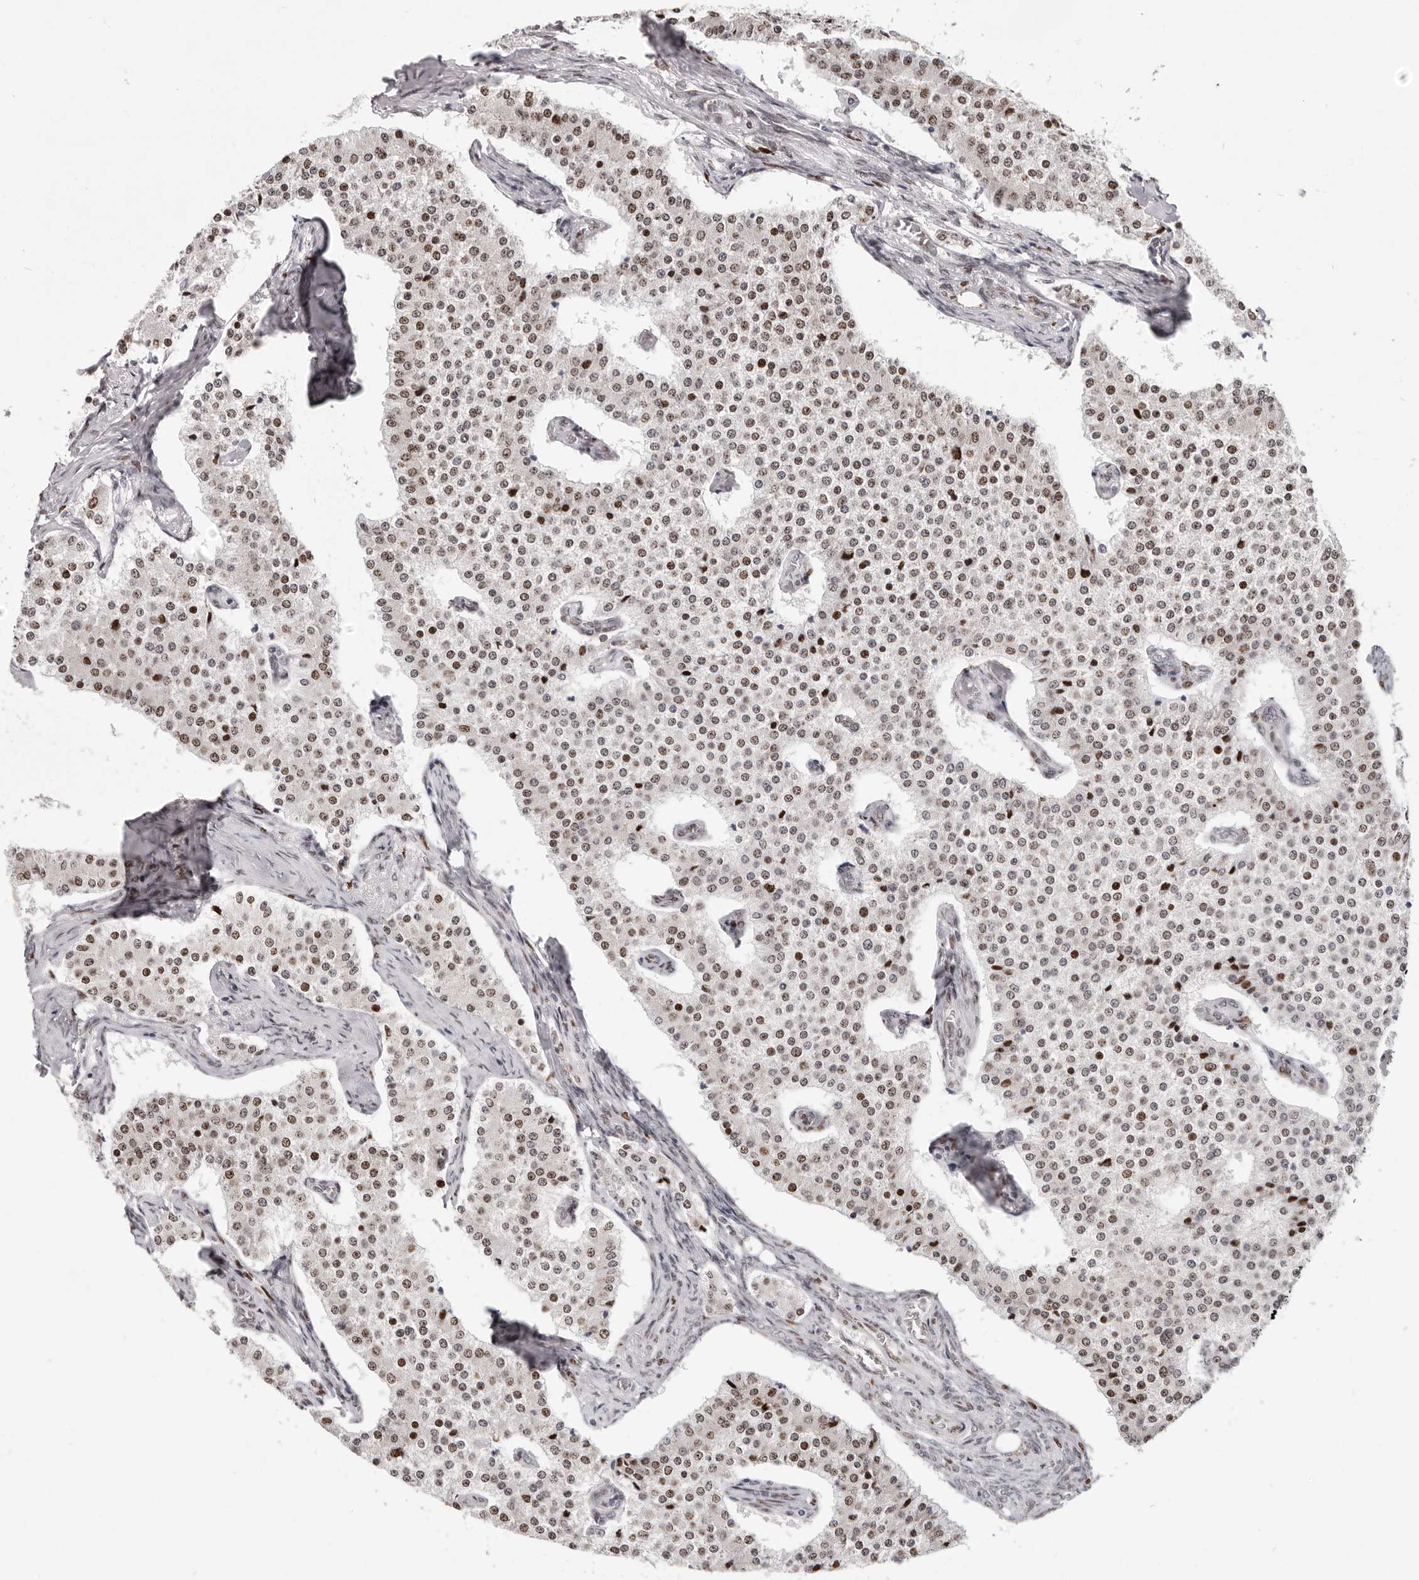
{"staining": {"intensity": "moderate", "quantity": ">75%", "location": "nuclear"}, "tissue": "carcinoid", "cell_type": "Tumor cells", "image_type": "cancer", "snomed": [{"axis": "morphology", "description": "Carcinoid, malignant, NOS"}, {"axis": "topography", "description": "Colon"}], "caption": "Immunohistochemistry (IHC) staining of carcinoid (malignant), which shows medium levels of moderate nuclear positivity in about >75% of tumor cells indicating moderate nuclear protein positivity. The staining was performed using DAB (brown) for protein detection and nuclei were counterstained in hematoxylin (blue).", "gene": "SRP19", "patient": {"sex": "female", "age": 52}}